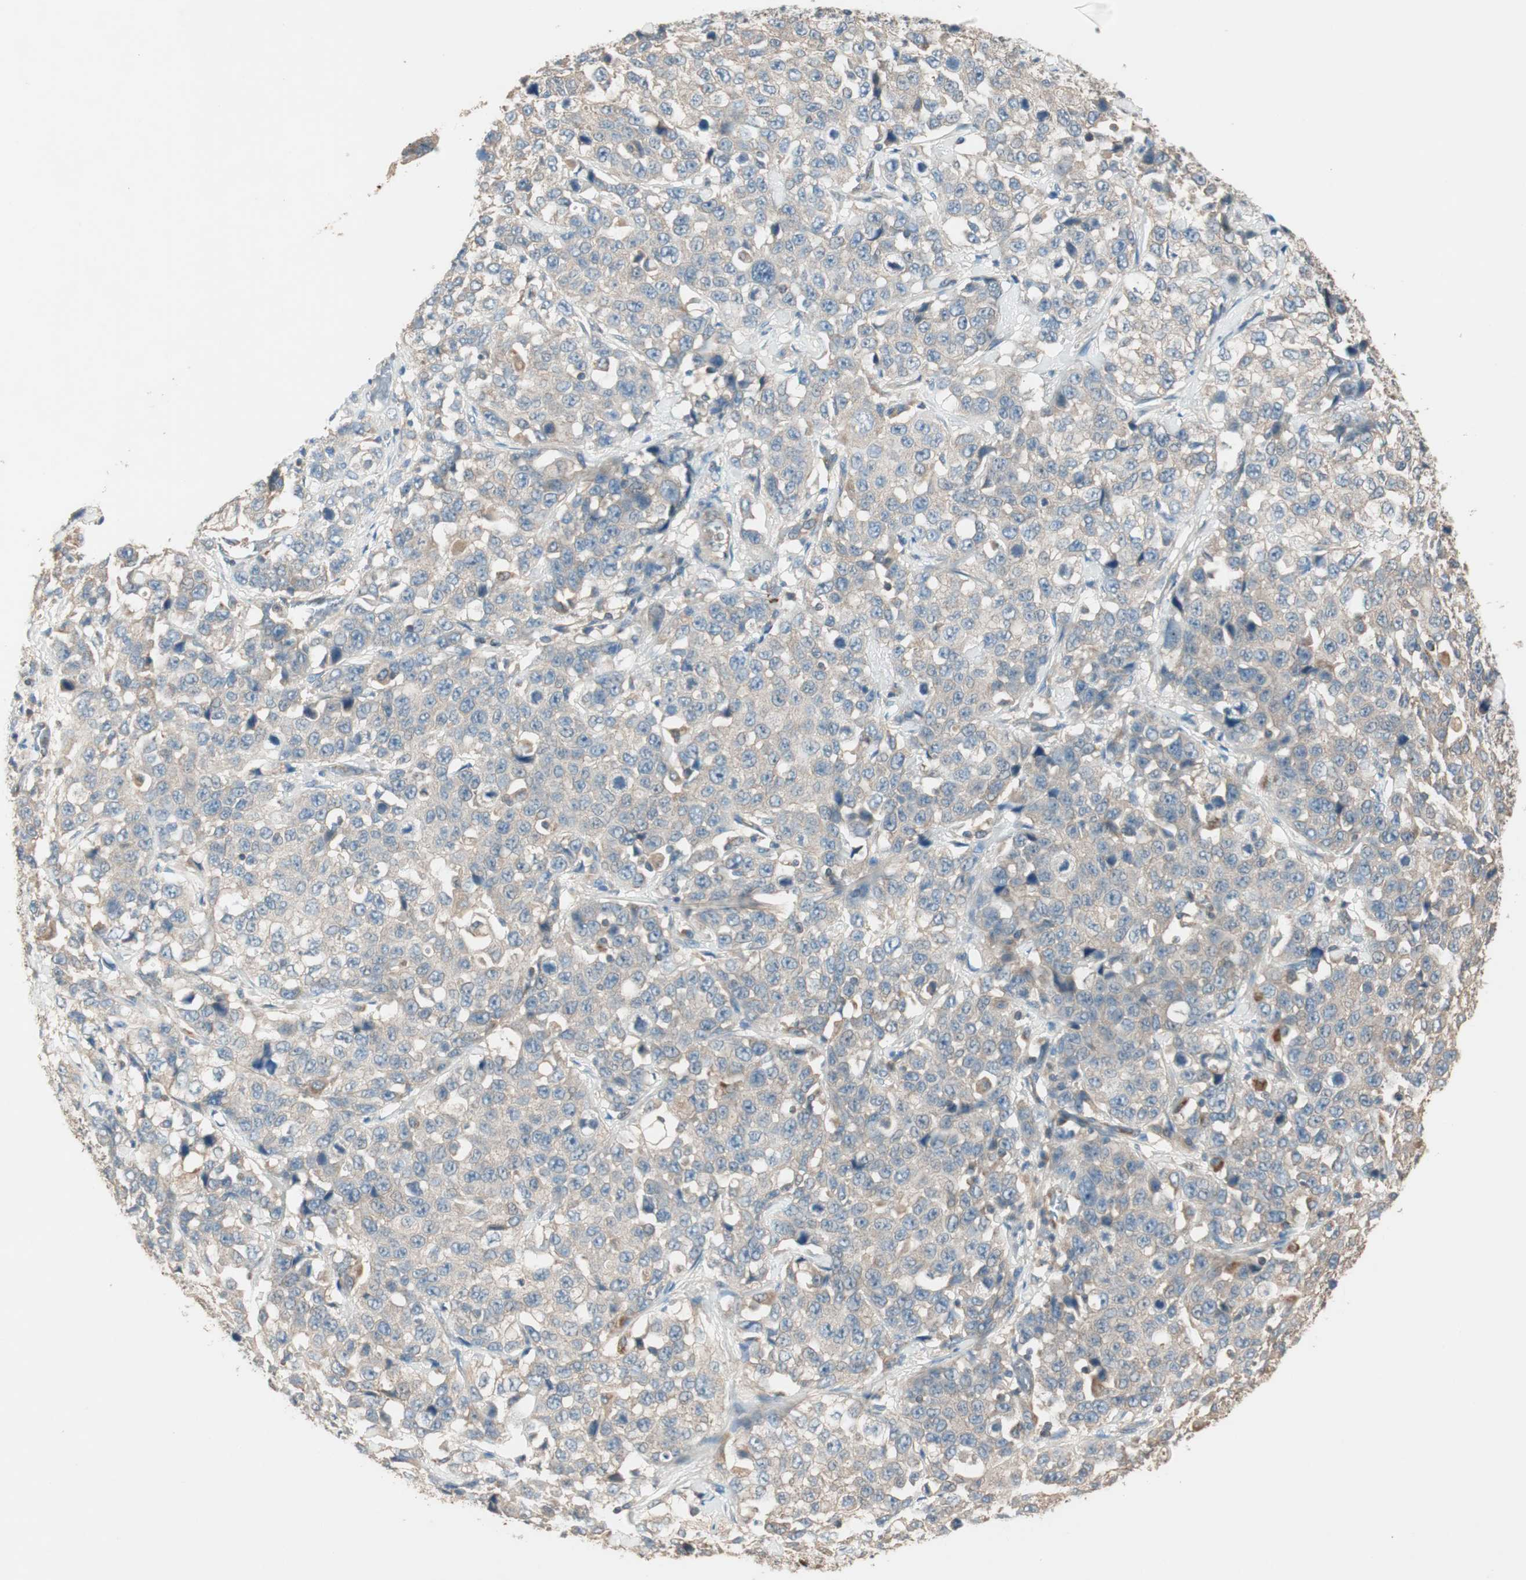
{"staining": {"intensity": "weak", "quantity": ">75%", "location": "cytoplasmic/membranous"}, "tissue": "stomach cancer", "cell_type": "Tumor cells", "image_type": "cancer", "snomed": [{"axis": "morphology", "description": "Normal tissue, NOS"}, {"axis": "morphology", "description": "Adenocarcinoma, NOS"}, {"axis": "topography", "description": "Stomach"}], "caption": "About >75% of tumor cells in human stomach cancer display weak cytoplasmic/membranous protein staining as visualized by brown immunohistochemical staining.", "gene": "CC2D1A", "patient": {"sex": "male", "age": 48}}